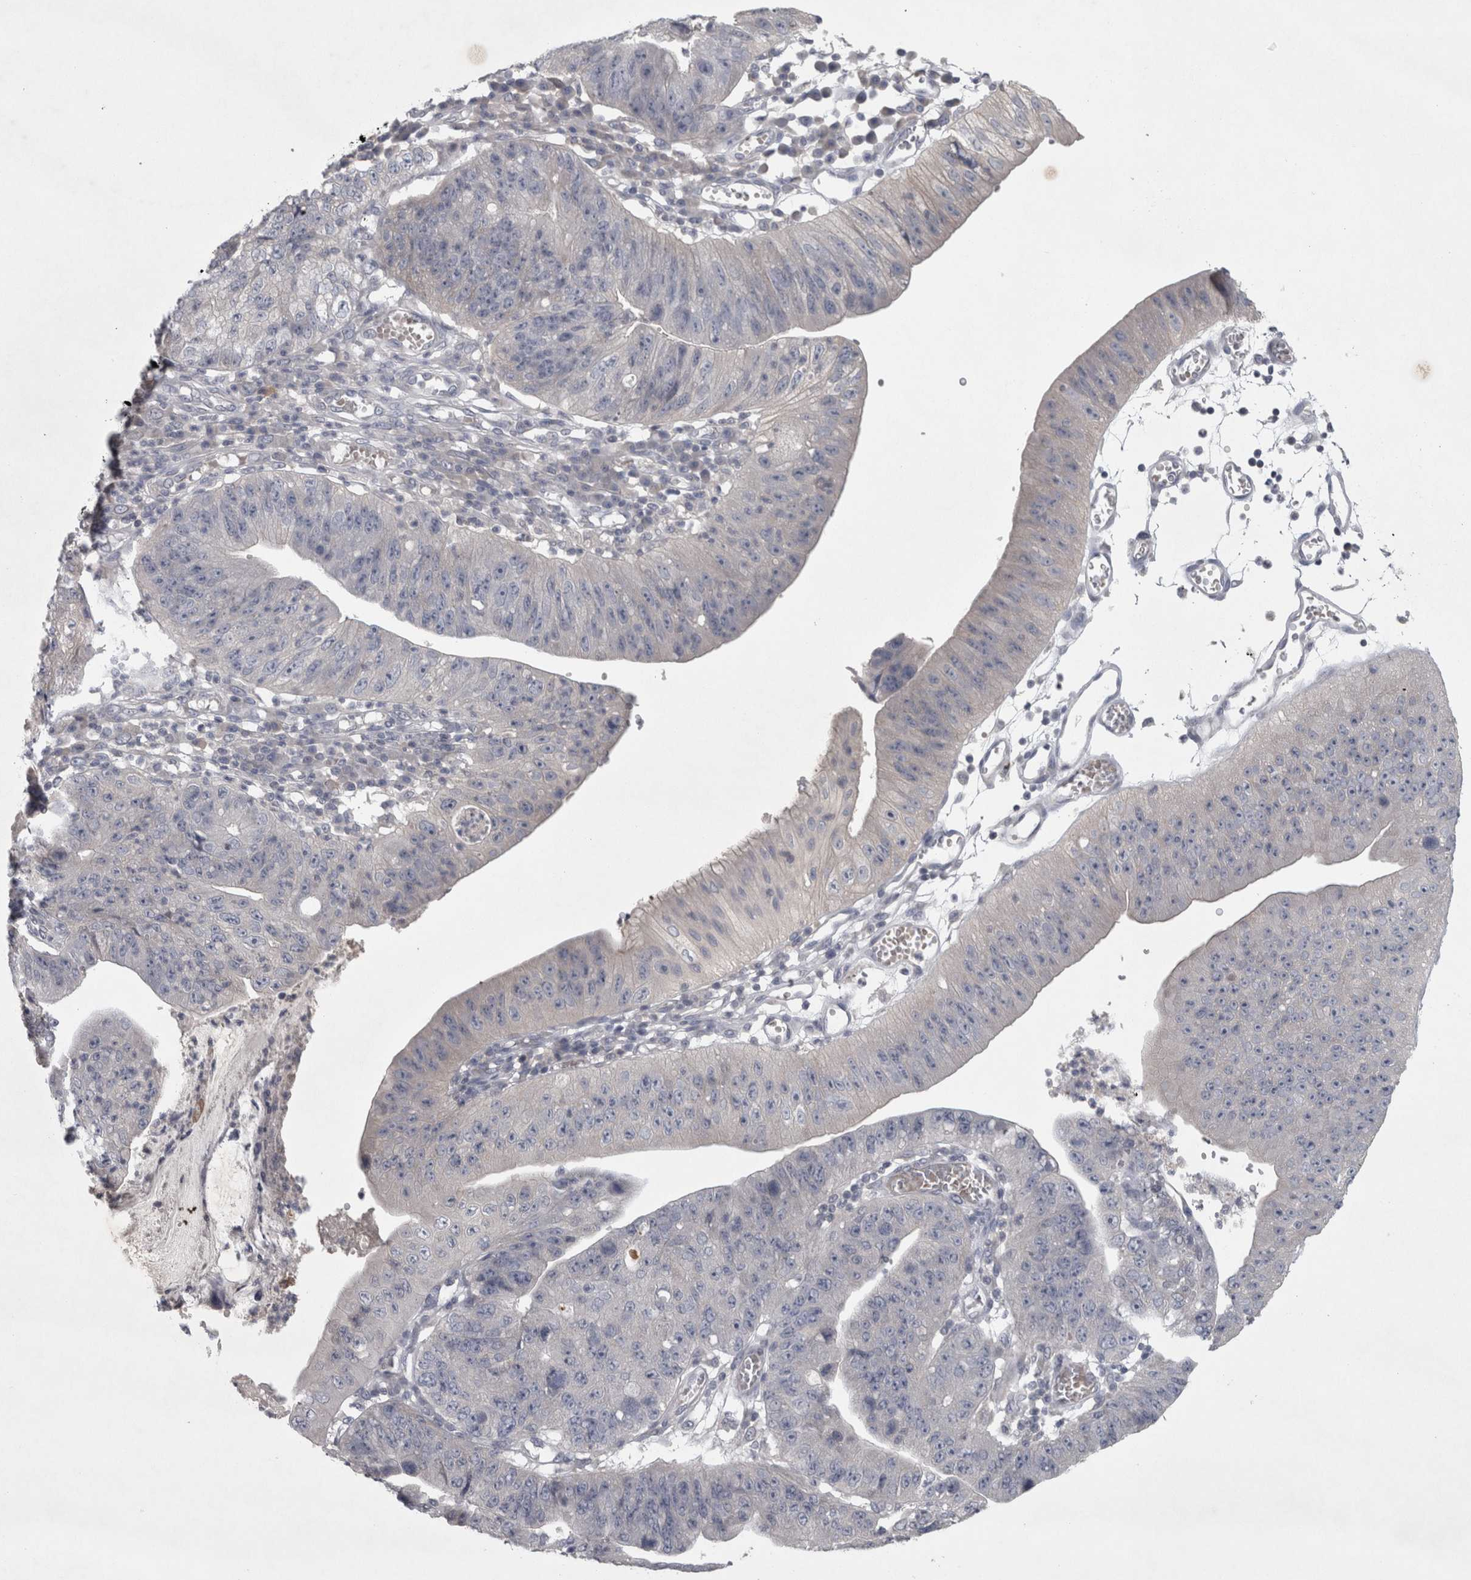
{"staining": {"intensity": "negative", "quantity": "none", "location": "none"}, "tissue": "stomach cancer", "cell_type": "Tumor cells", "image_type": "cancer", "snomed": [{"axis": "morphology", "description": "Adenocarcinoma, NOS"}, {"axis": "topography", "description": "Stomach"}], "caption": "Tumor cells are negative for protein expression in human stomach adenocarcinoma. (DAB (3,3'-diaminobenzidine) immunohistochemistry with hematoxylin counter stain).", "gene": "ENPP7", "patient": {"sex": "male", "age": 59}}